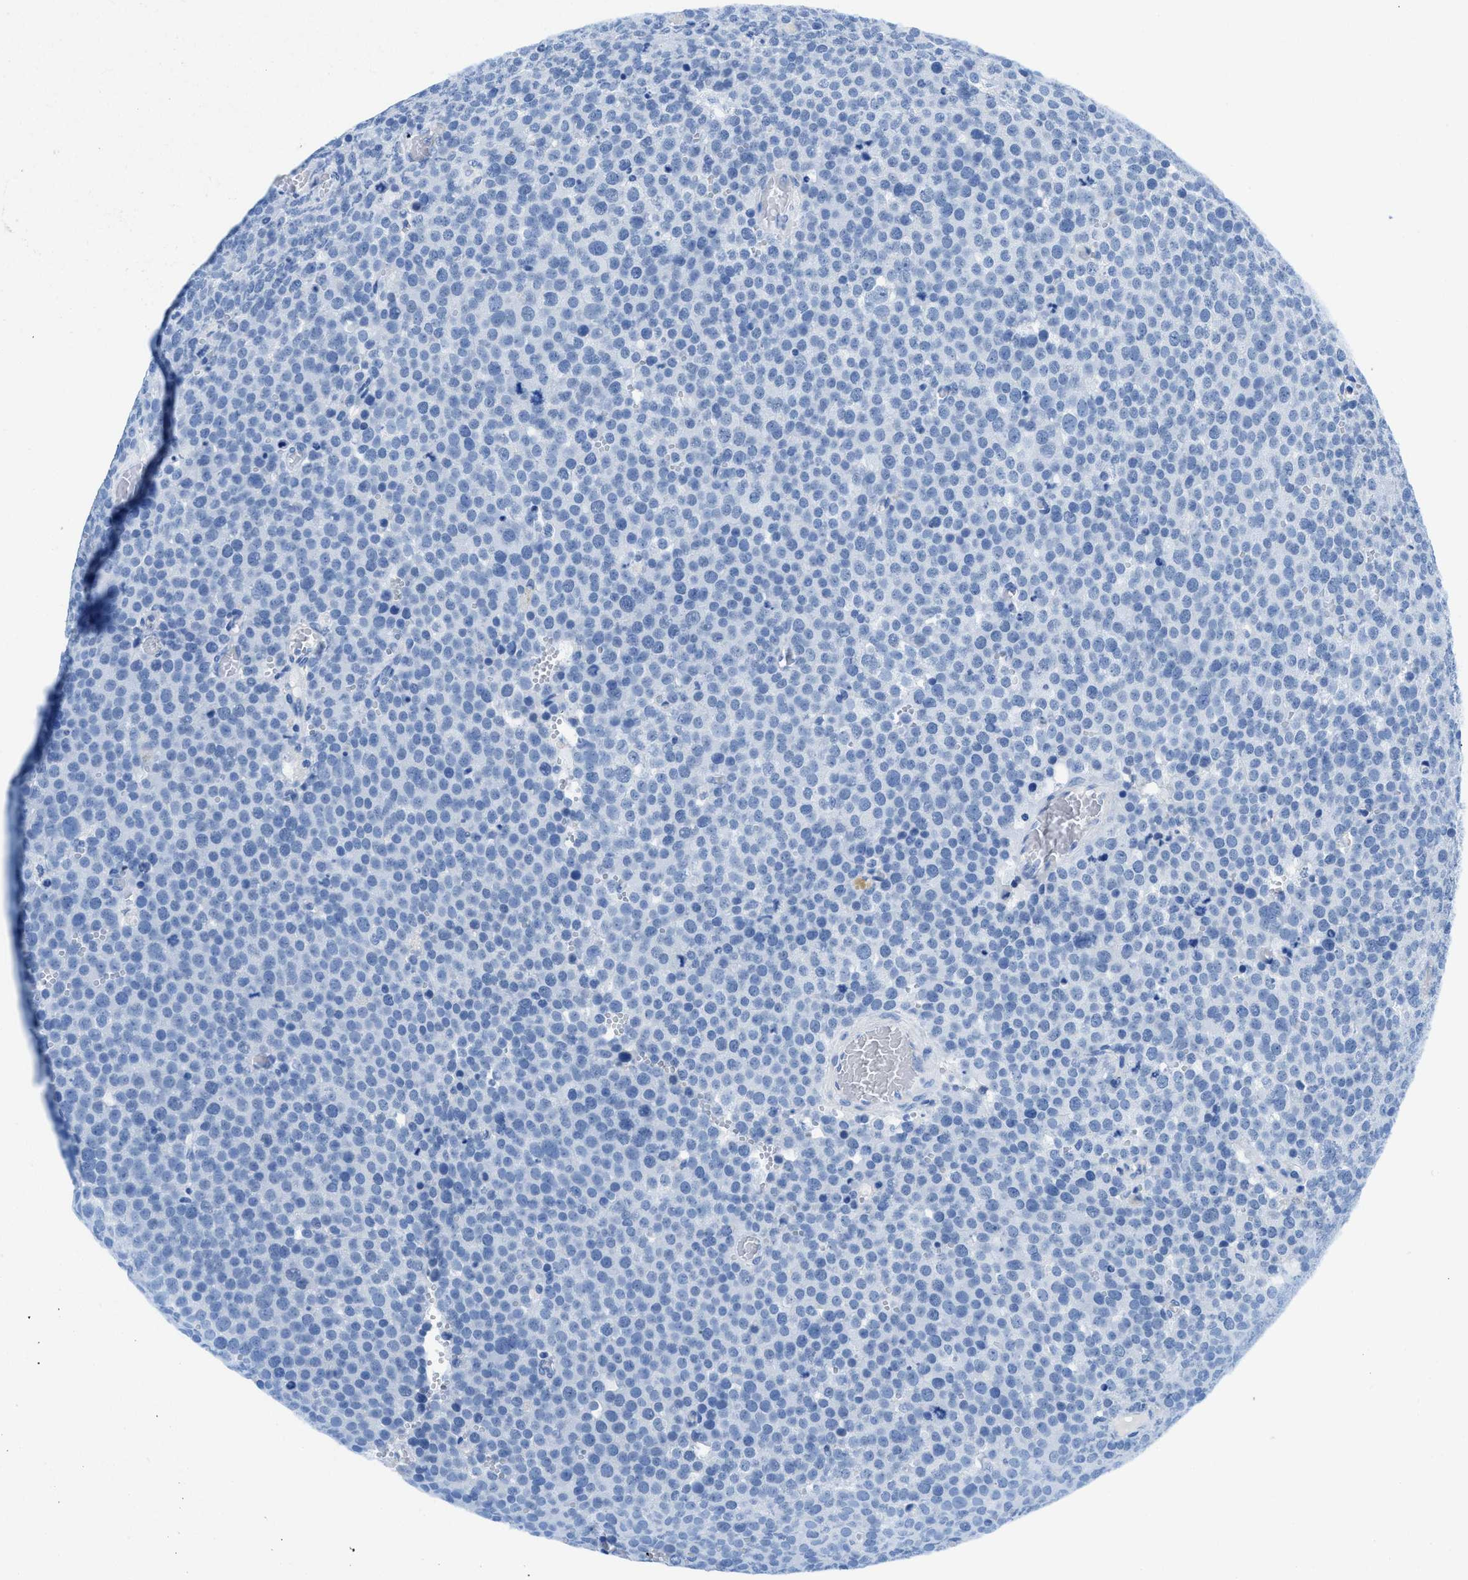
{"staining": {"intensity": "negative", "quantity": "none", "location": "none"}, "tissue": "testis cancer", "cell_type": "Tumor cells", "image_type": "cancer", "snomed": [{"axis": "morphology", "description": "Normal tissue, NOS"}, {"axis": "morphology", "description": "Seminoma, NOS"}, {"axis": "topography", "description": "Testis"}], "caption": "This is a photomicrograph of IHC staining of seminoma (testis), which shows no positivity in tumor cells.", "gene": "SLC10A6", "patient": {"sex": "male", "age": 71}}